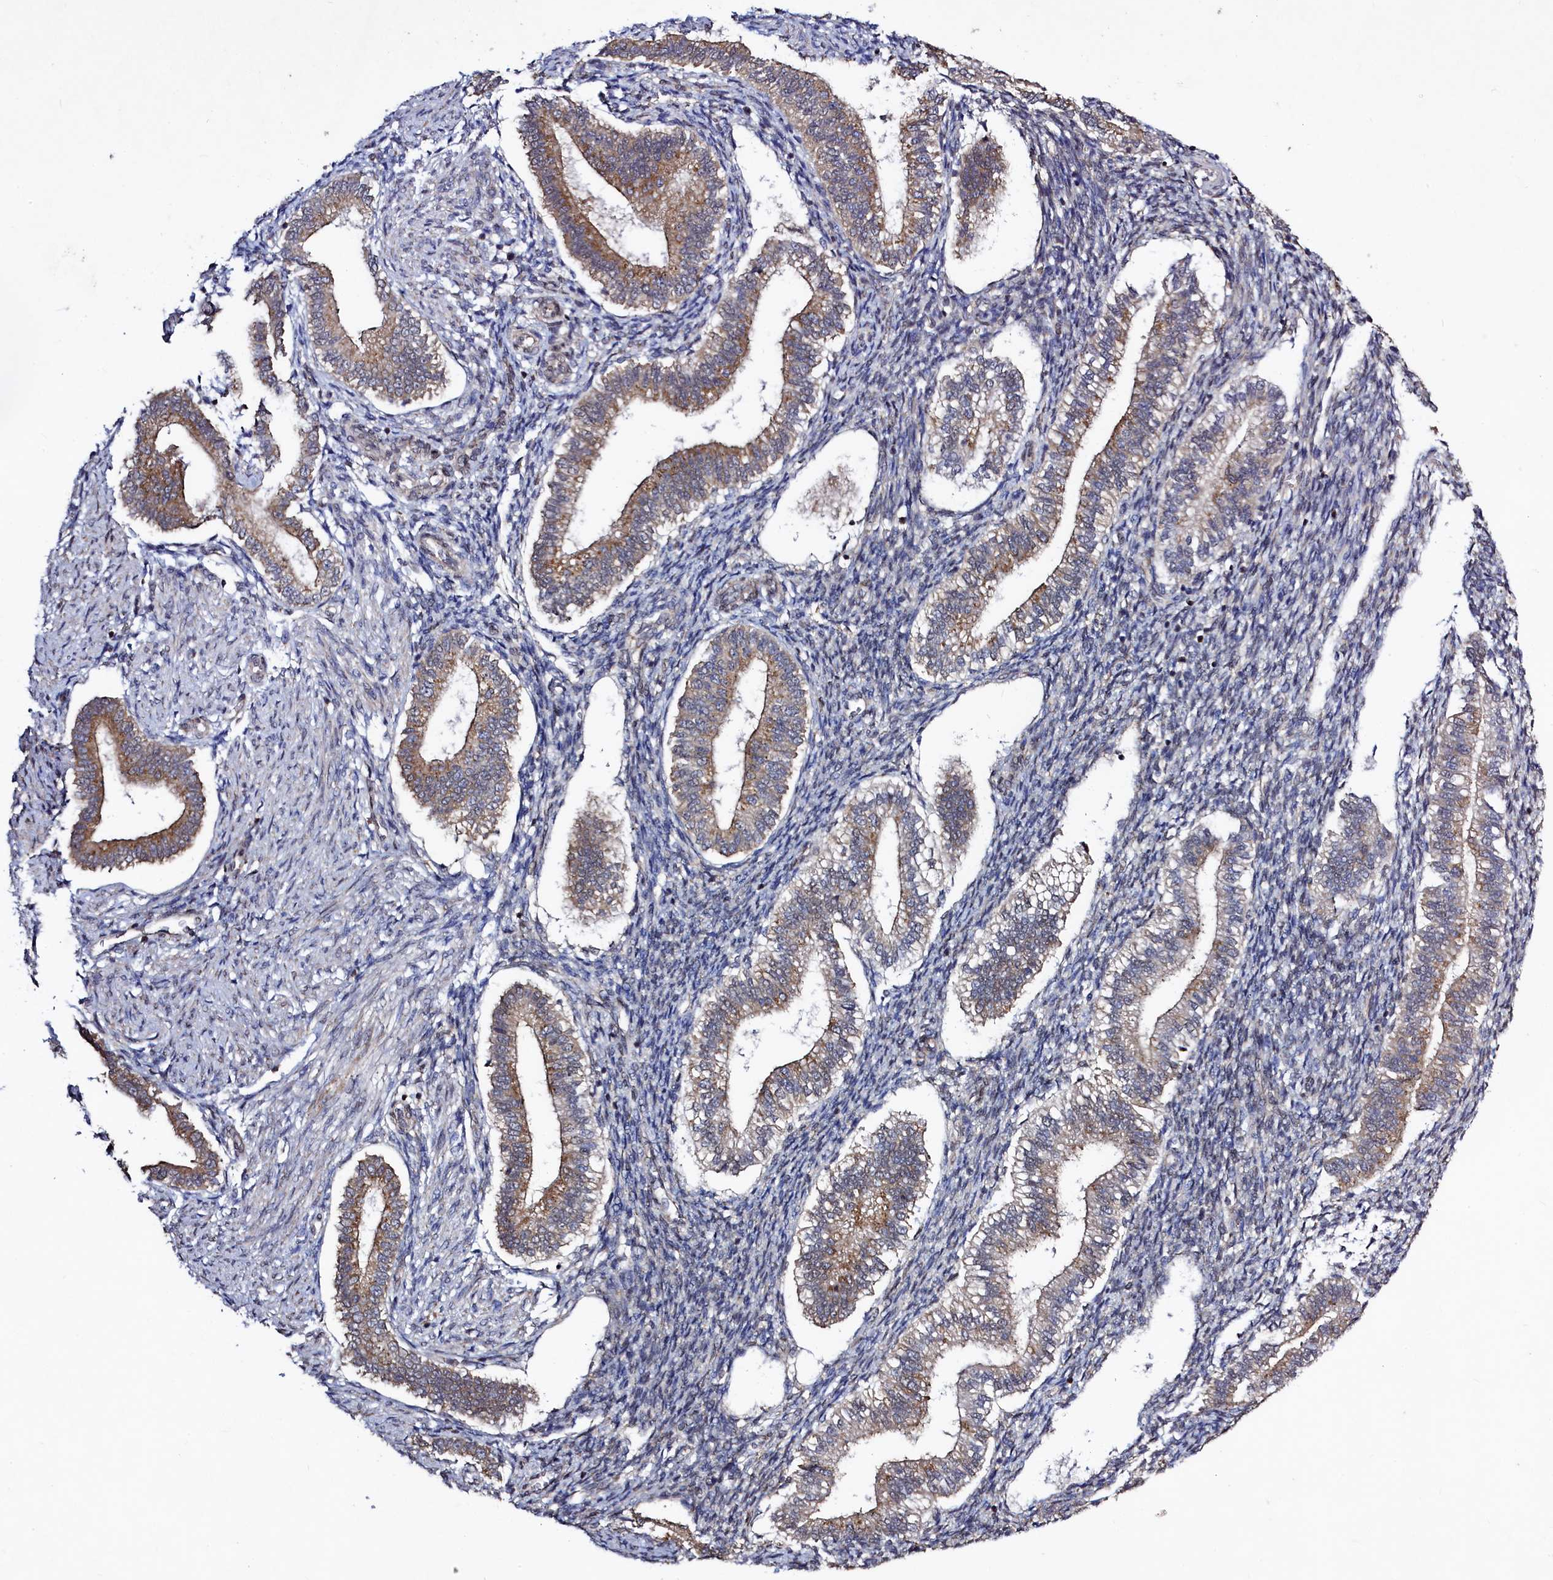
{"staining": {"intensity": "negative", "quantity": "none", "location": "none"}, "tissue": "endometrium", "cell_type": "Cells in endometrial stroma", "image_type": "normal", "snomed": [{"axis": "morphology", "description": "Normal tissue, NOS"}, {"axis": "topography", "description": "Endometrium"}], "caption": "A high-resolution histopathology image shows immunohistochemistry (IHC) staining of normal endometrium, which demonstrates no significant expression in cells in endometrial stroma. Nuclei are stained in blue.", "gene": "SEC24C", "patient": {"sex": "female", "age": 24}}